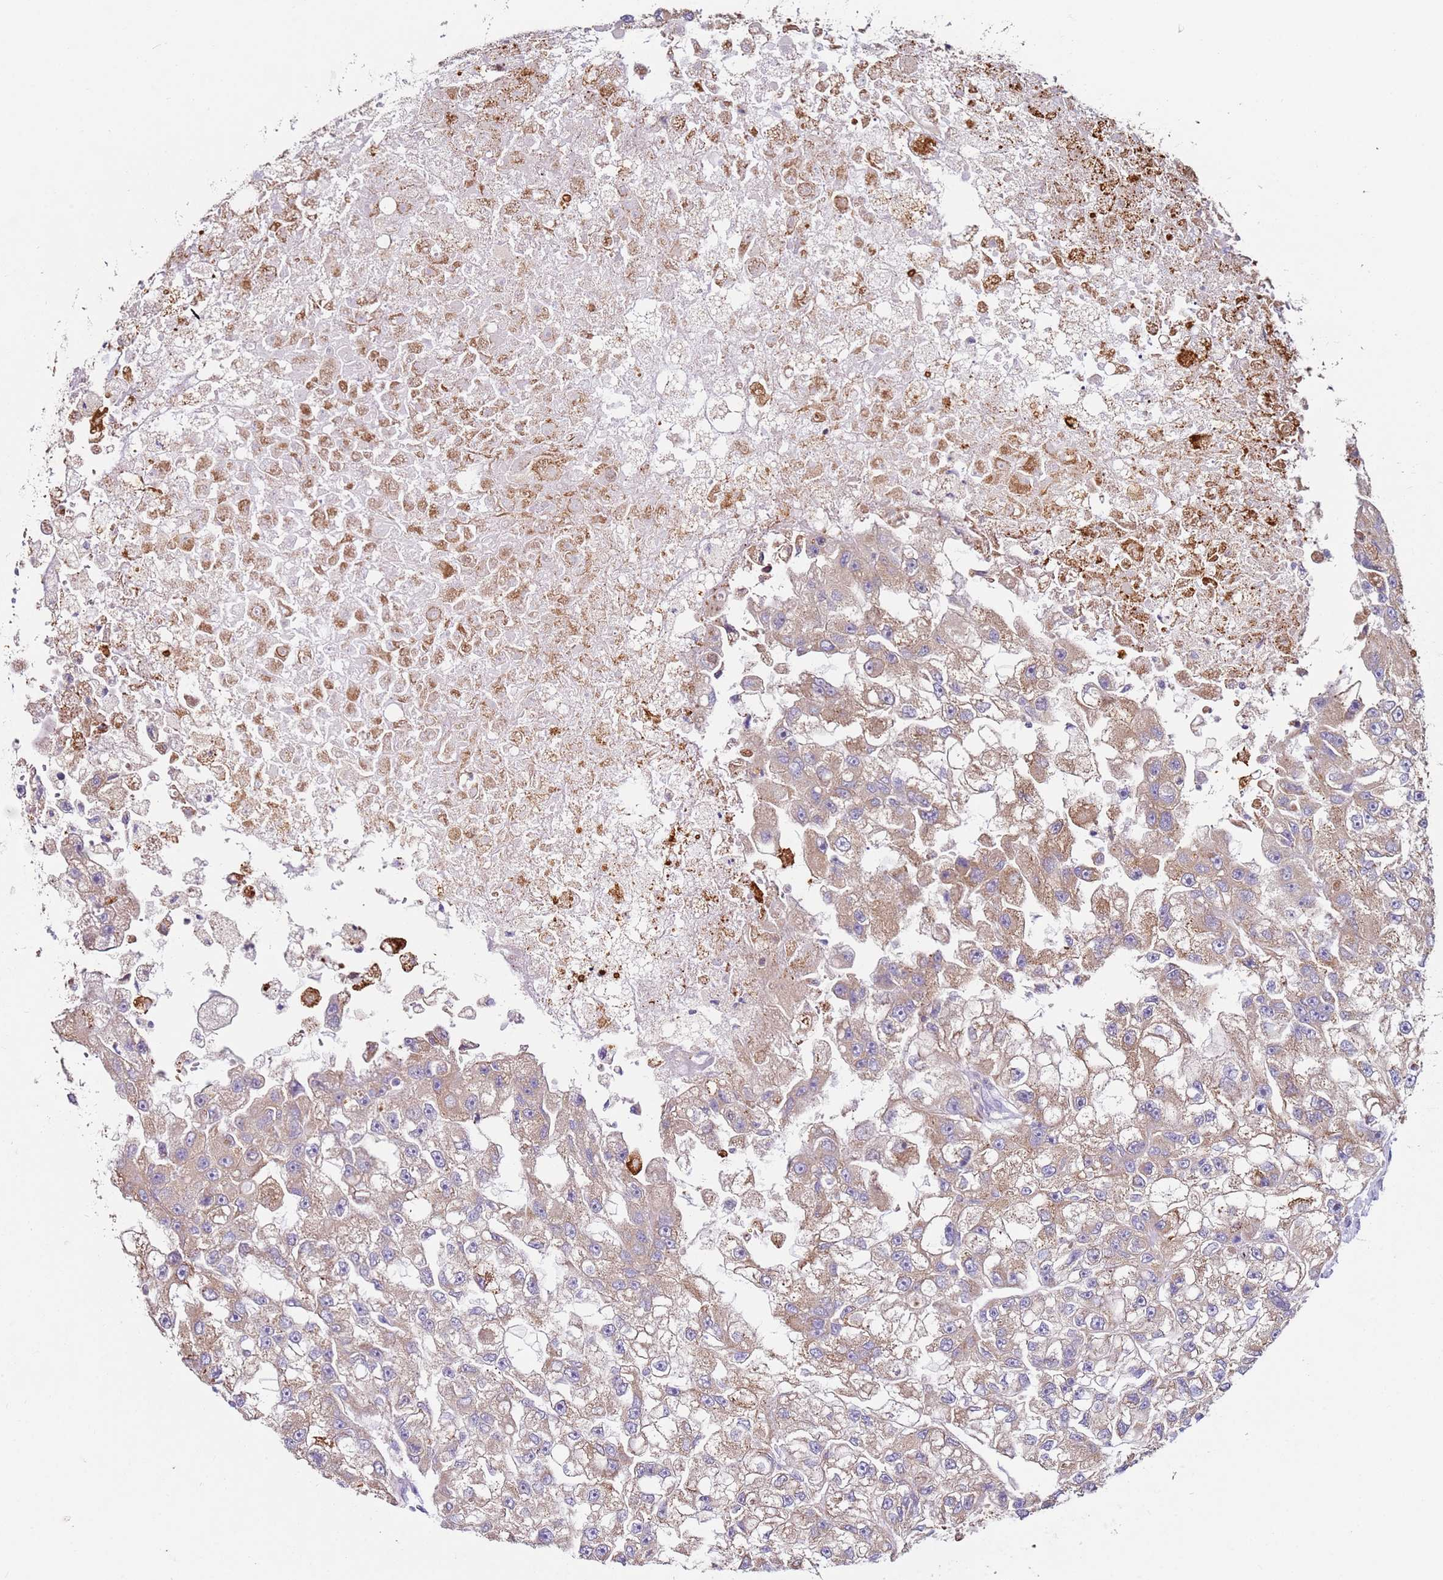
{"staining": {"intensity": "moderate", "quantity": ">75%", "location": "cytoplasmic/membranous"}, "tissue": "renal cancer", "cell_type": "Tumor cells", "image_type": "cancer", "snomed": [{"axis": "morphology", "description": "Adenocarcinoma, NOS"}, {"axis": "topography", "description": "Kidney"}], "caption": "Immunohistochemical staining of human renal cancer reveals medium levels of moderate cytoplasmic/membranous expression in approximately >75% of tumor cells. The staining was performed using DAB (3,3'-diaminobenzidine) to visualize the protein expression in brown, while the nuclei were stained in blue with hematoxylin (Magnification: 20x).", "gene": "CNOT9", "patient": {"sex": "male", "age": 63}}